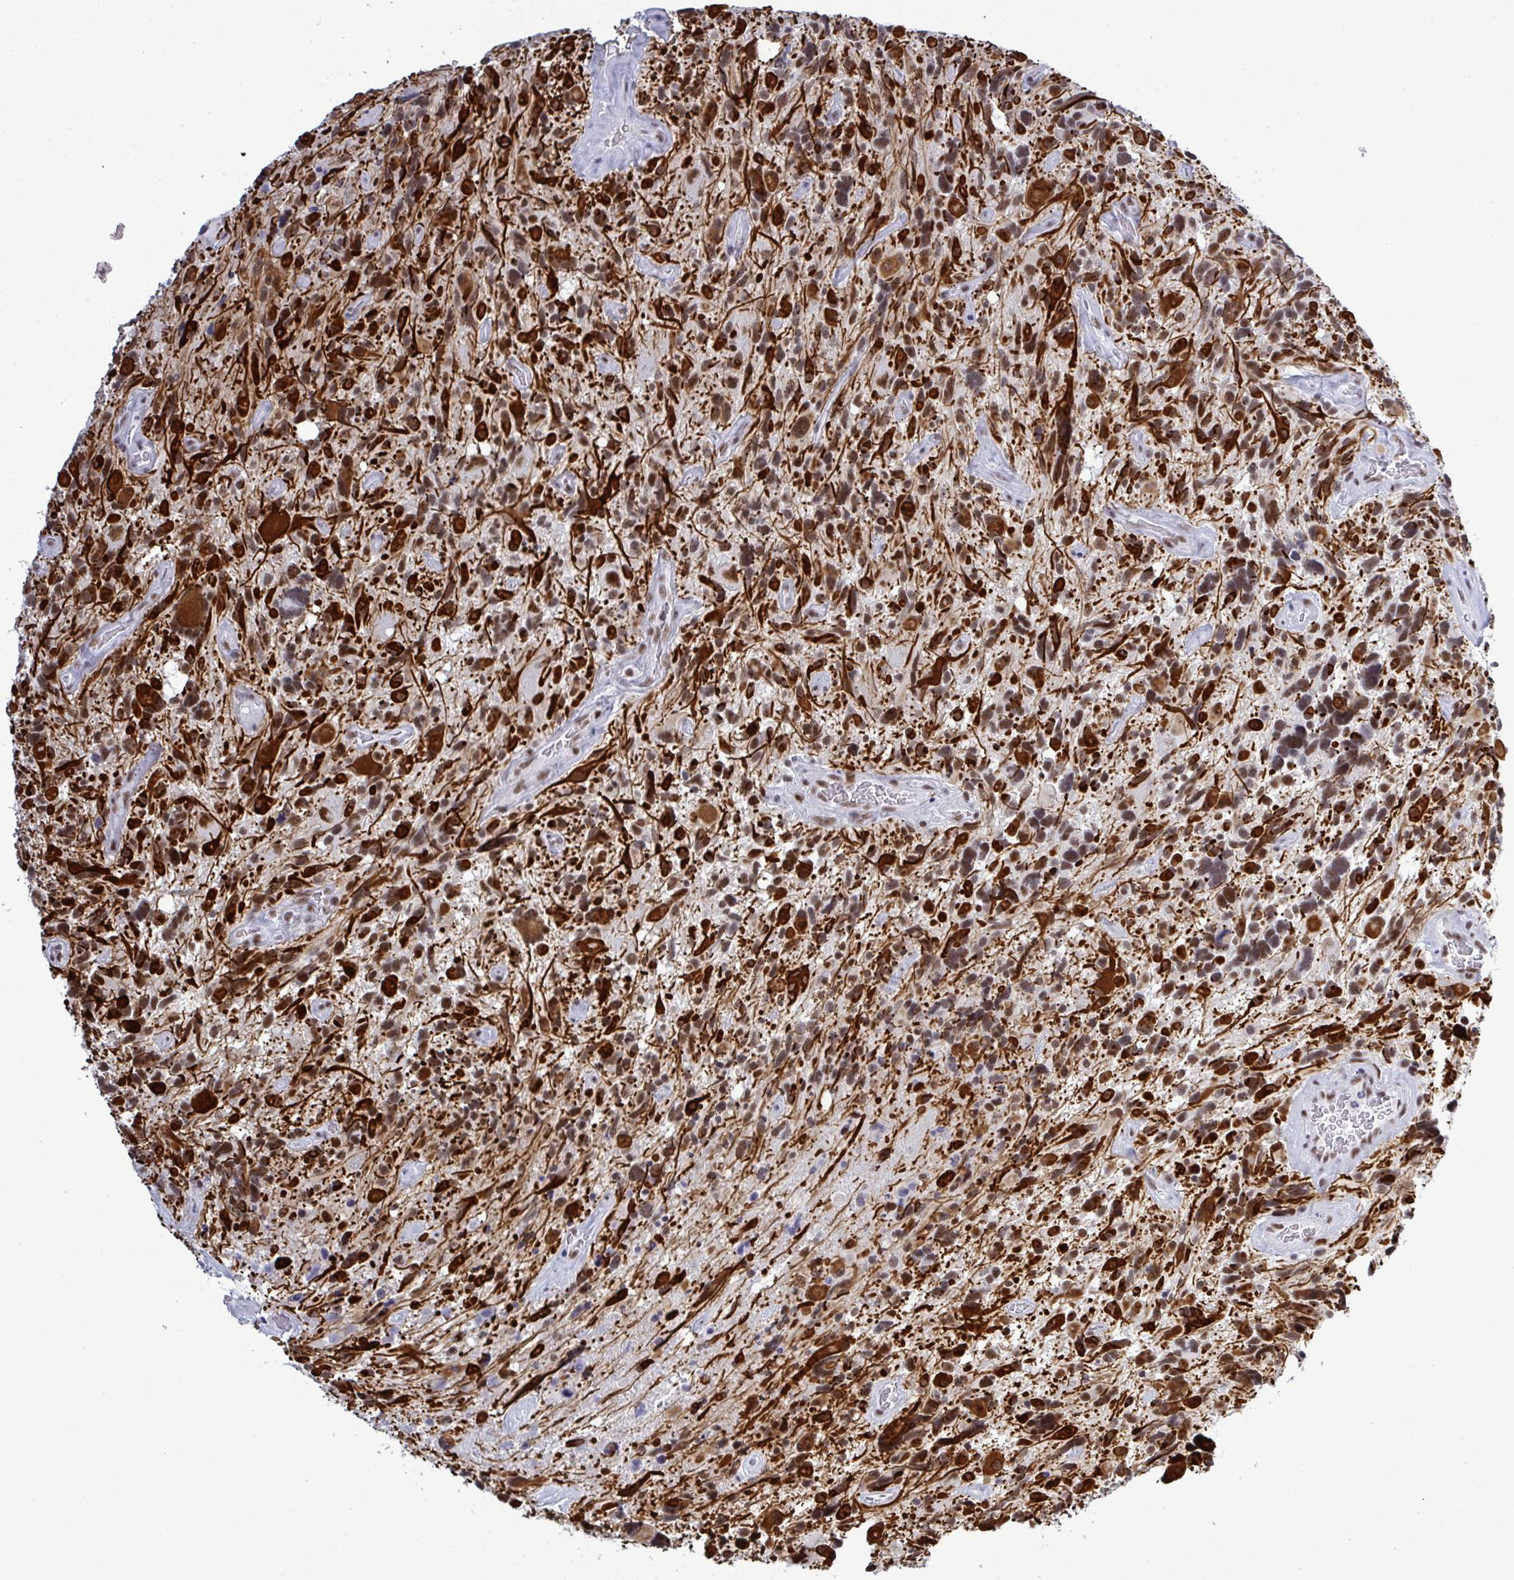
{"staining": {"intensity": "strong", "quantity": "25%-75%", "location": "cytoplasmic/membranous,nuclear"}, "tissue": "glioma", "cell_type": "Tumor cells", "image_type": "cancer", "snomed": [{"axis": "morphology", "description": "Glioma, malignant, High grade"}, {"axis": "topography", "description": "Brain"}], "caption": "IHC micrograph of malignant glioma (high-grade) stained for a protein (brown), which demonstrates high levels of strong cytoplasmic/membranous and nuclear positivity in approximately 25%-75% of tumor cells.", "gene": "PPP1R10", "patient": {"sex": "male", "age": 49}}